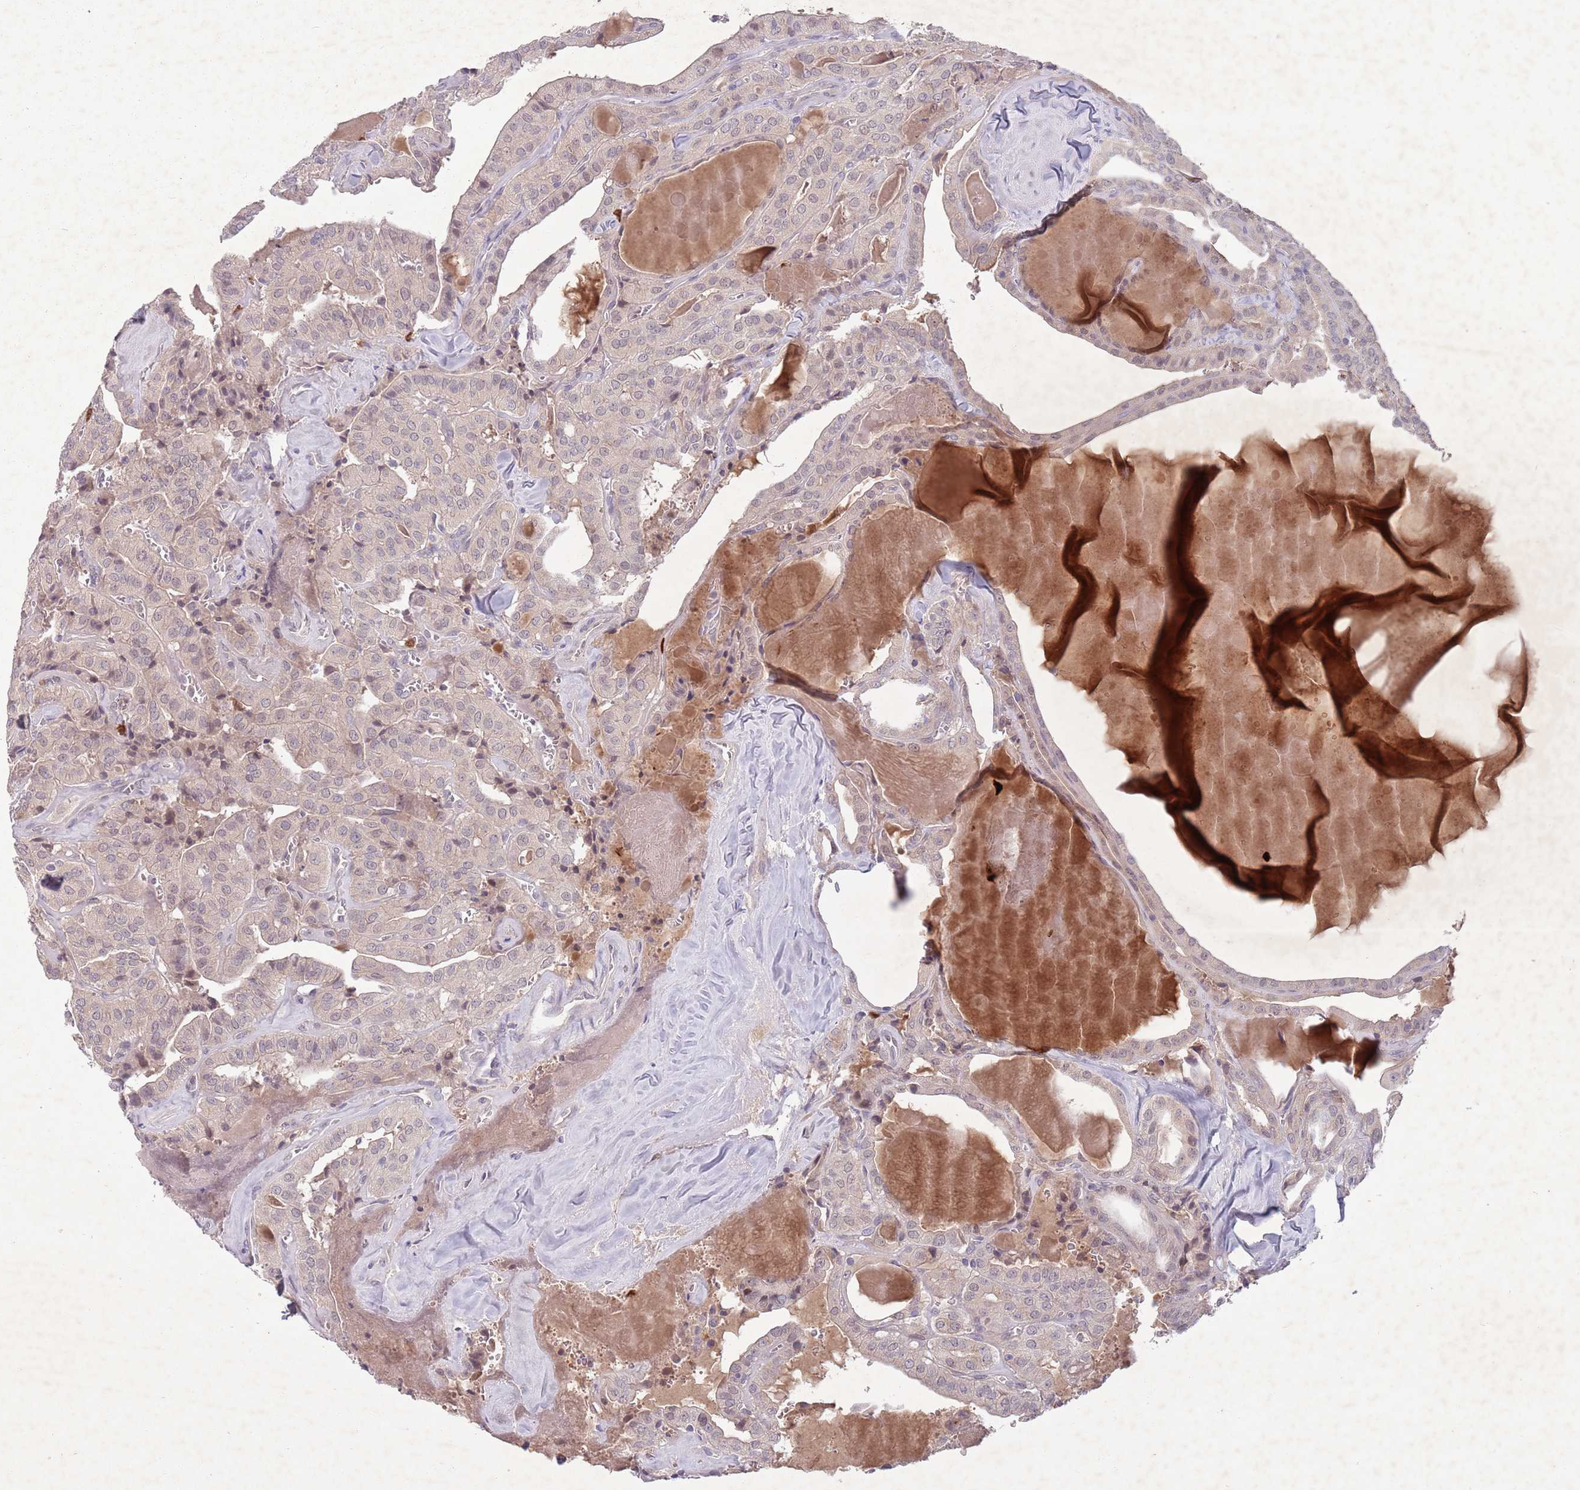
{"staining": {"intensity": "weak", "quantity": "<25%", "location": "nuclear"}, "tissue": "thyroid cancer", "cell_type": "Tumor cells", "image_type": "cancer", "snomed": [{"axis": "morphology", "description": "Papillary adenocarcinoma, NOS"}, {"axis": "topography", "description": "Thyroid gland"}], "caption": "Immunohistochemistry of thyroid cancer shows no expression in tumor cells.", "gene": "TYW1", "patient": {"sex": "male", "age": 52}}